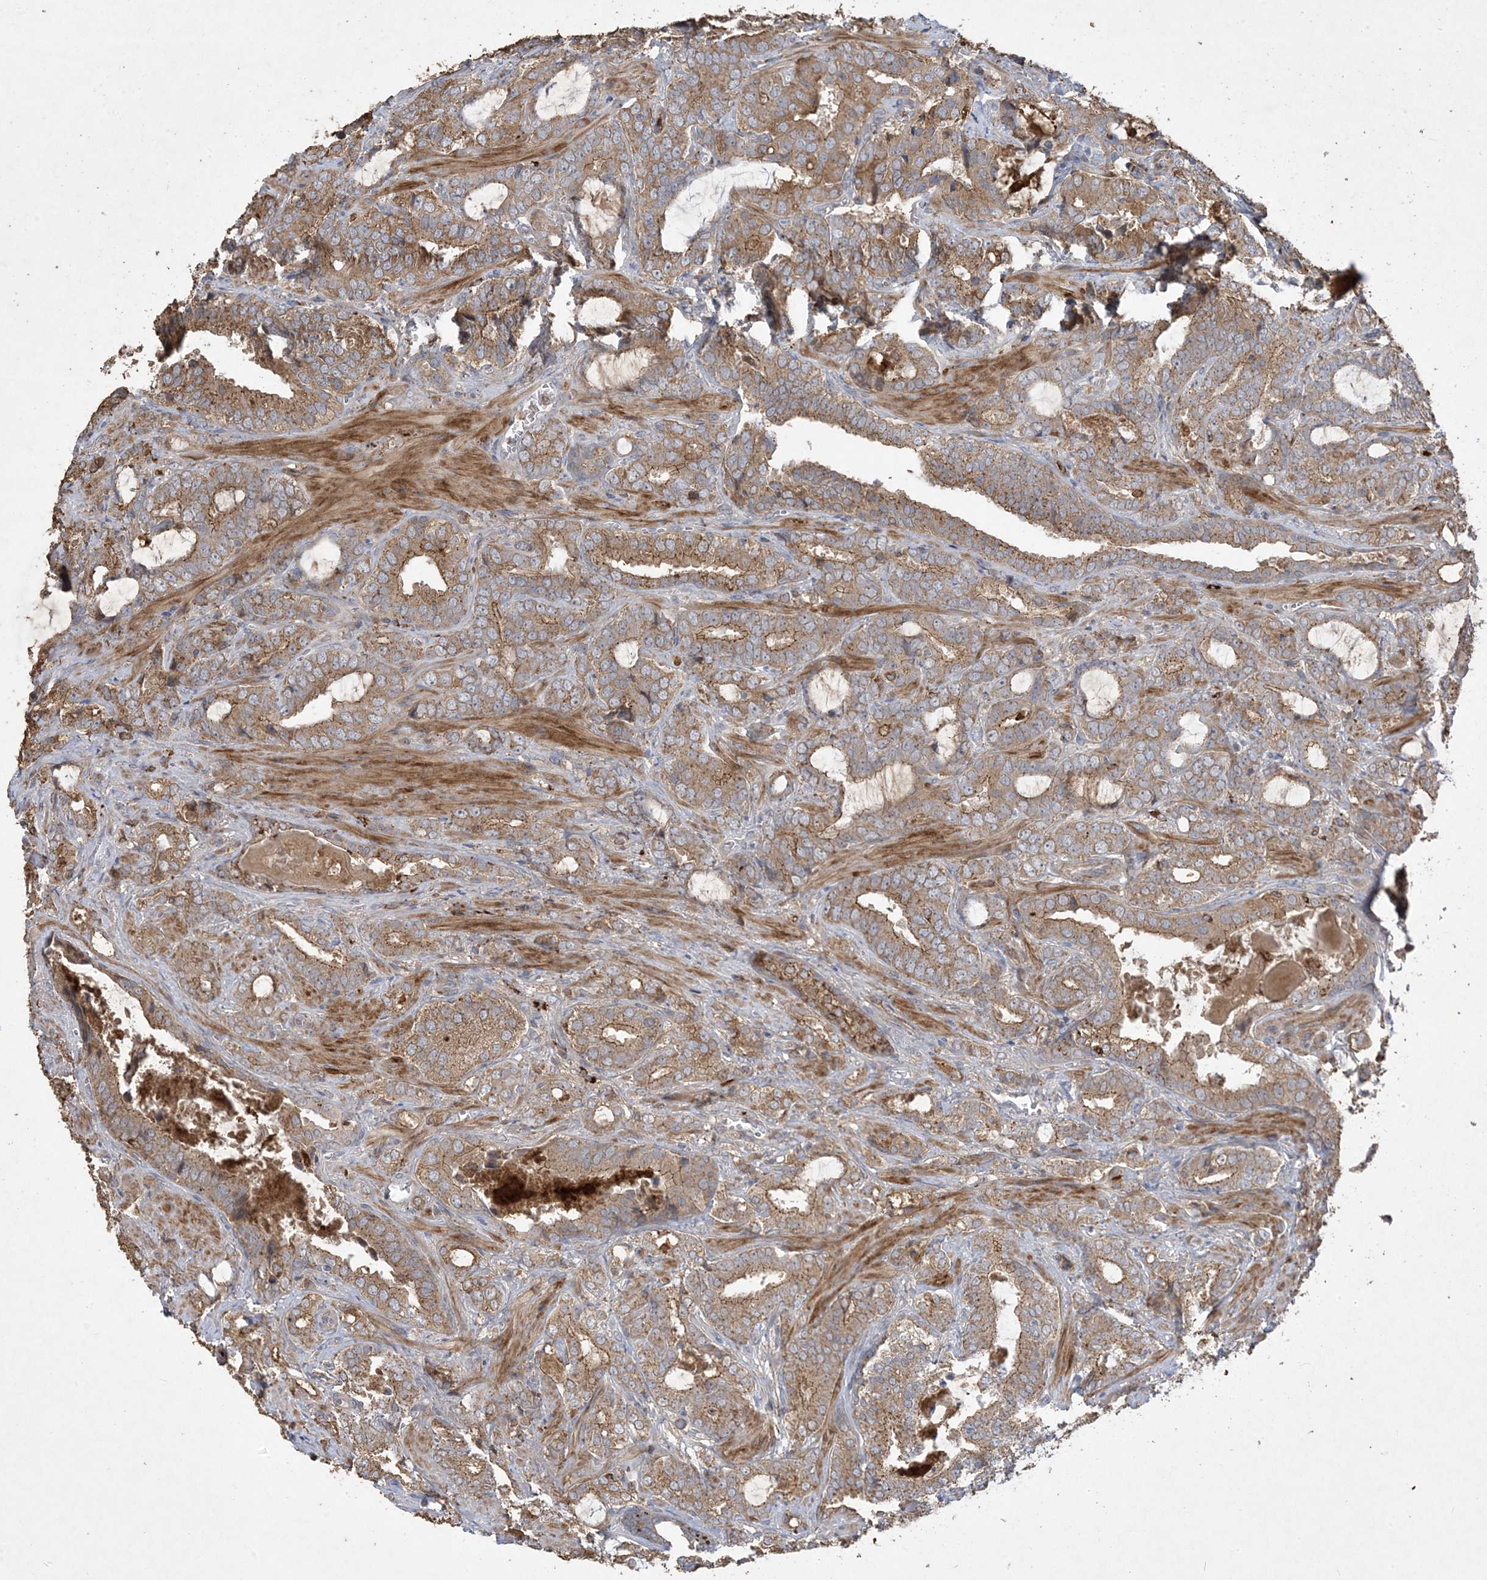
{"staining": {"intensity": "moderate", "quantity": ">75%", "location": "cytoplasmic/membranous"}, "tissue": "prostate cancer", "cell_type": "Tumor cells", "image_type": "cancer", "snomed": [{"axis": "morphology", "description": "Adenocarcinoma, High grade"}, {"axis": "topography", "description": "Prostate and seminal vesicle, NOS"}], "caption": "Immunohistochemistry (IHC) histopathology image of neoplastic tissue: high-grade adenocarcinoma (prostate) stained using immunohistochemistry displays medium levels of moderate protein expression localized specifically in the cytoplasmic/membranous of tumor cells, appearing as a cytoplasmic/membranous brown color.", "gene": "MASP2", "patient": {"sex": "male", "age": 67}}